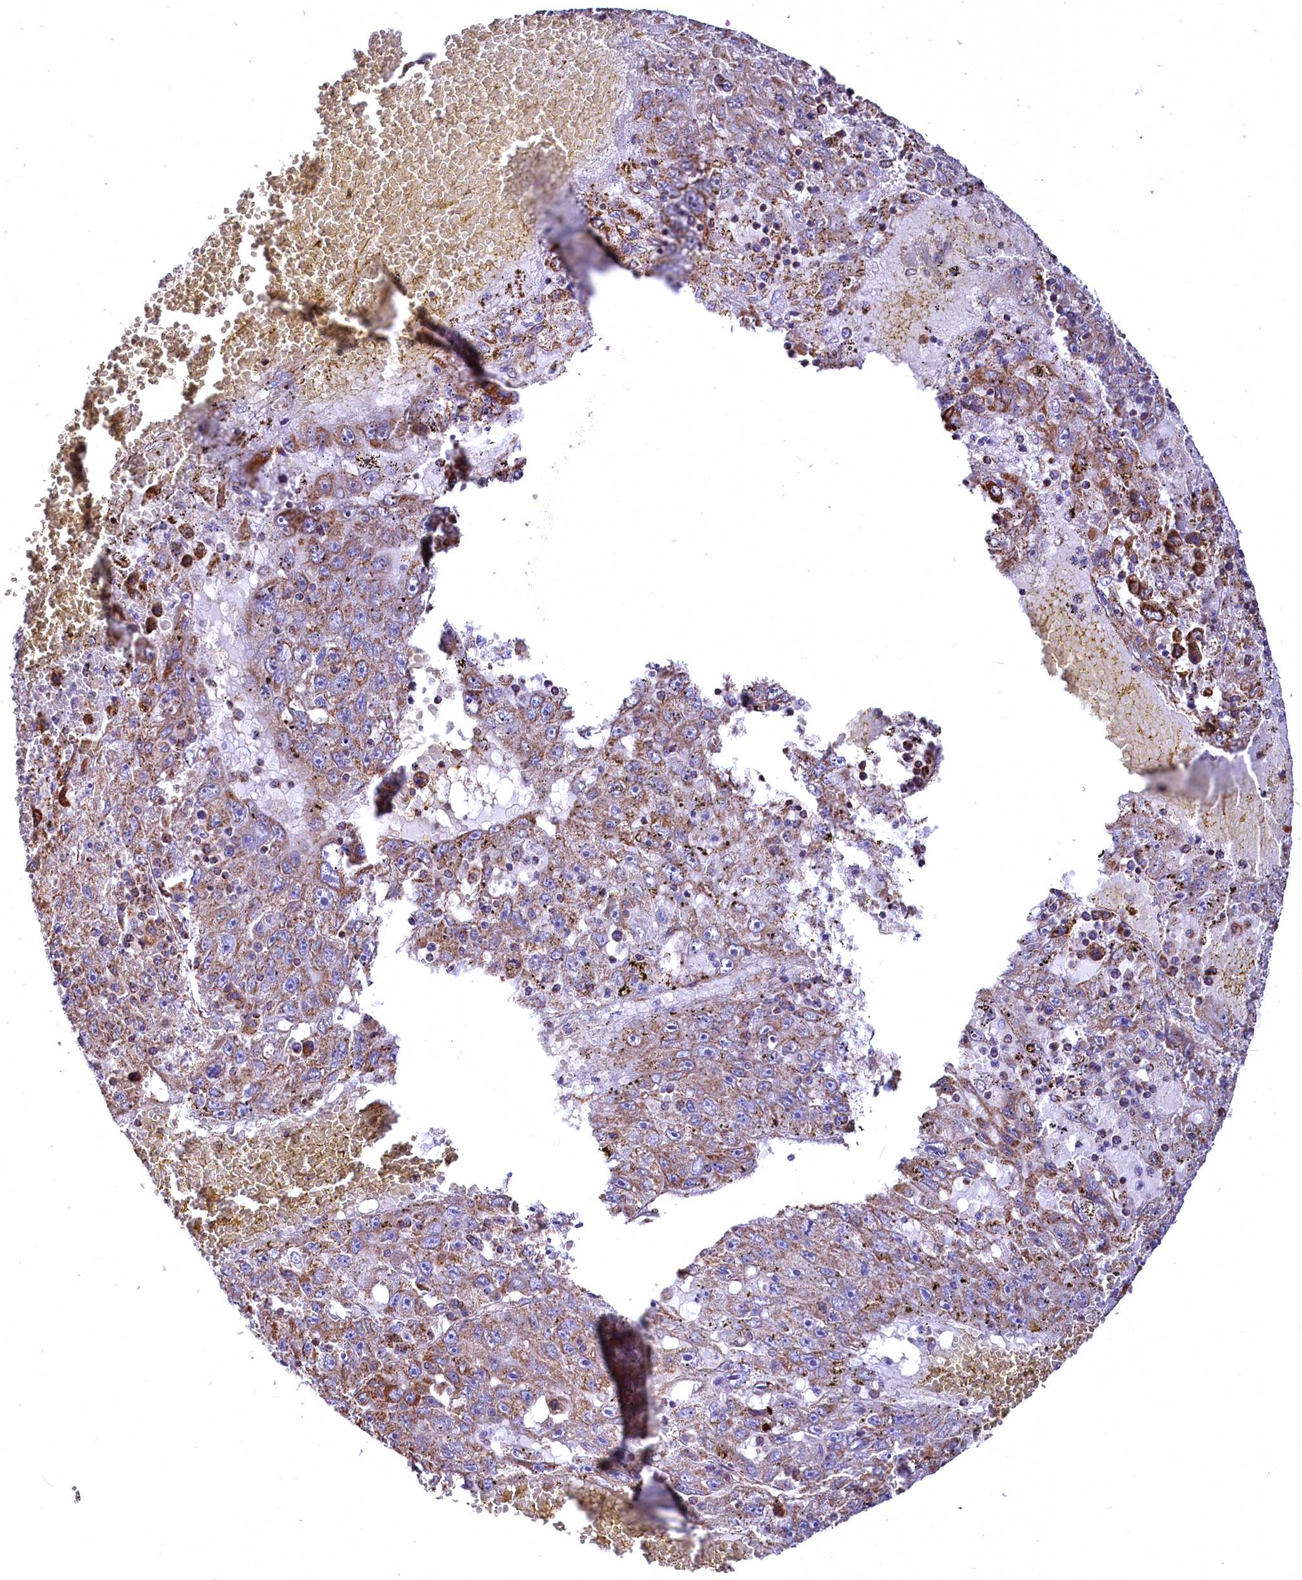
{"staining": {"intensity": "moderate", "quantity": "25%-75%", "location": "cytoplasmic/membranous"}, "tissue": "liver cancer", "cell_type": "Tumor cells", "image_type": "cancer", "snomed": [{"axis": "morphology", "description": "Carcinoma, Hepatocellular, NOS"}, {"axis": "topography", "description": "Liver"}], "caption": "The immunohistochemical stain highlights moderate cytoplasmic/membranous staining in tumor cells of hepatocellular carcinoma (liver) tissue. The staining is performed using DAB (3,3'-diaminobenzidine) brown chromogen to label protein expression. The nuclei are counter-stained blue using hematoxylin.", "gene": "NUDT15", "patient": {"sex": "male", "age": 49}}